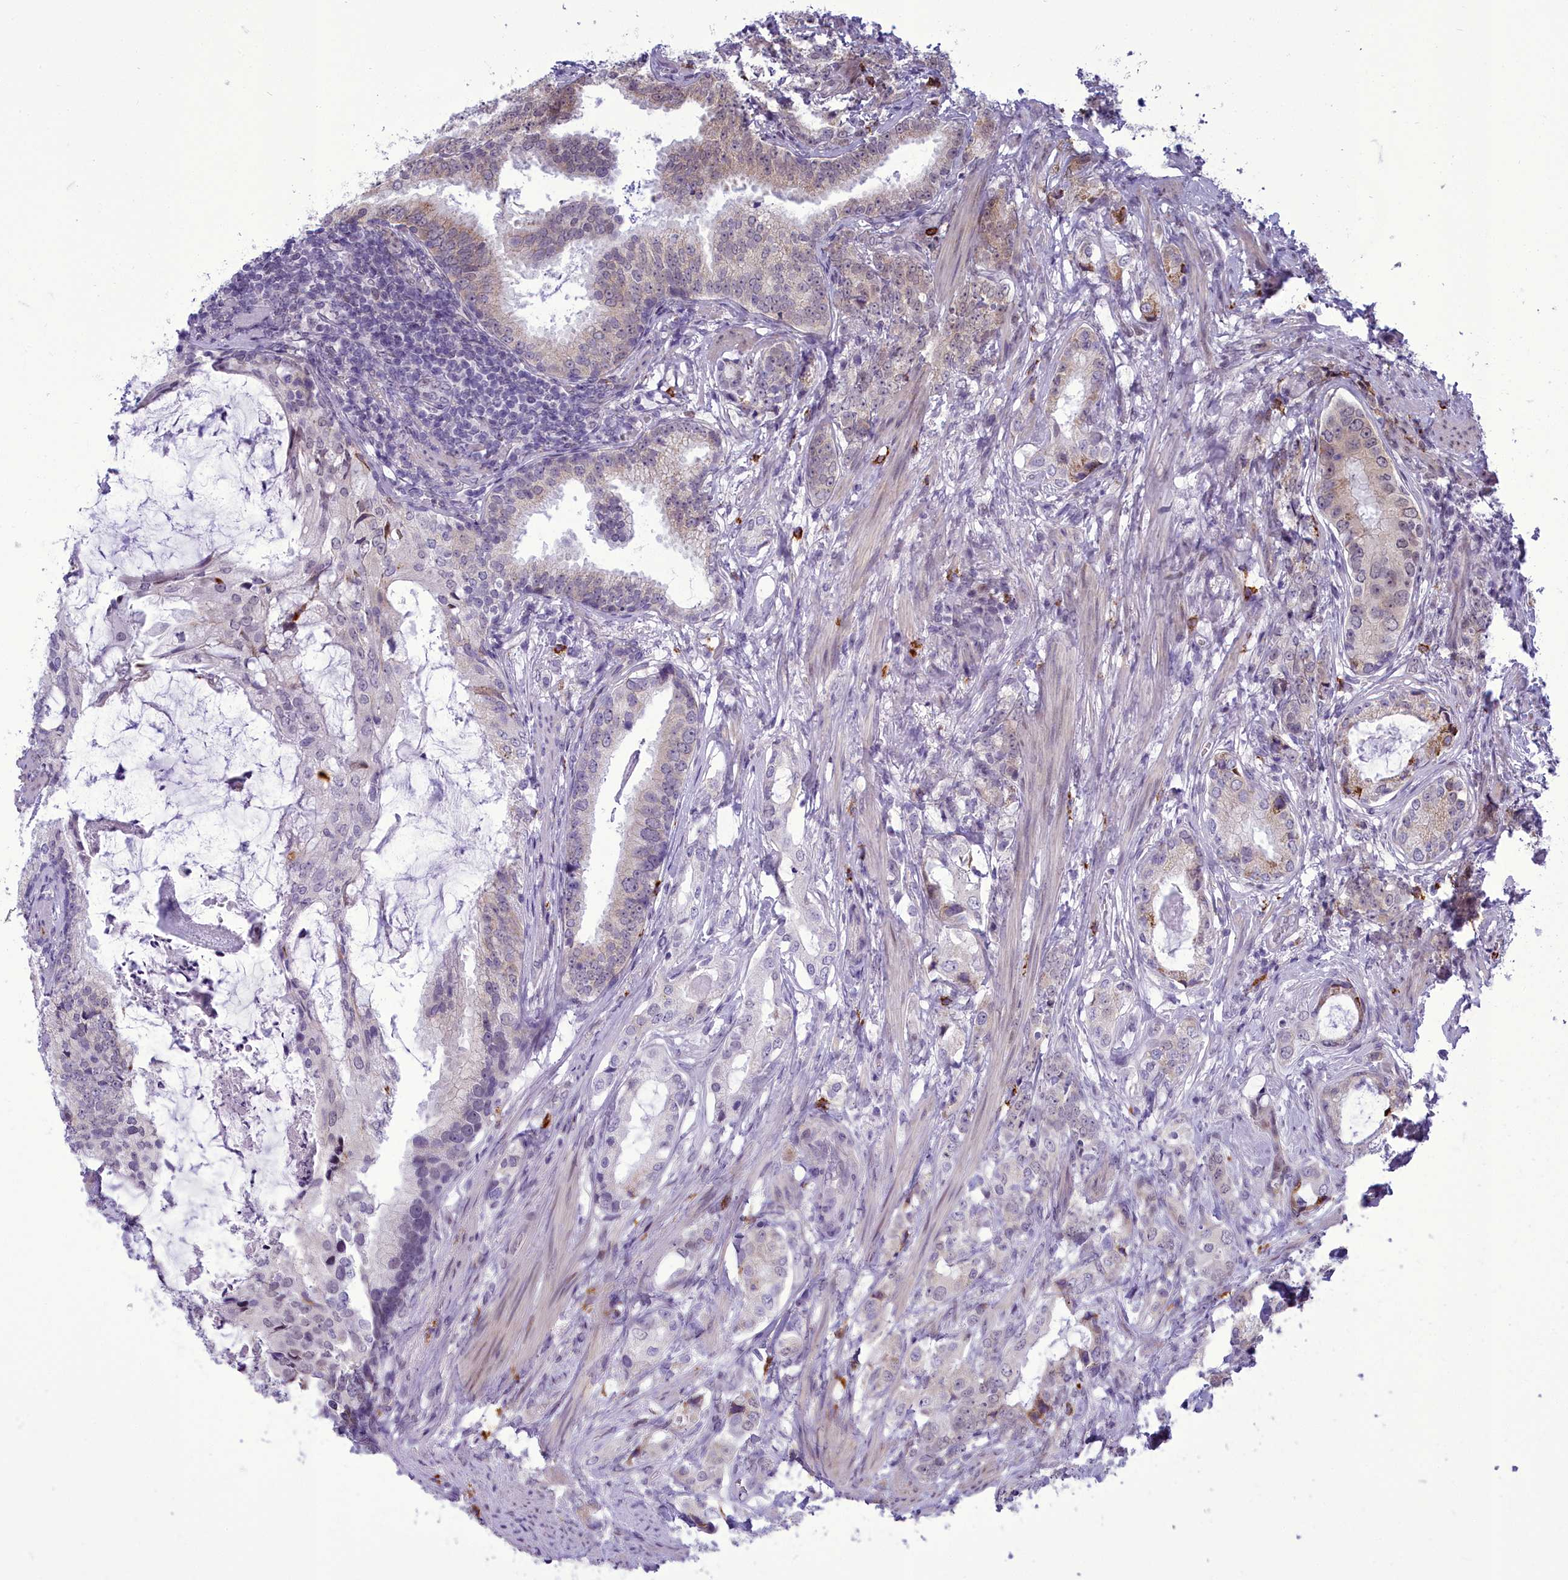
{"staining": {"intensity": "weak", "quantity": "<25%", "location": "cytoplasmic/membranous,nuclear"}, "tissue": "prostate cancer", "cell_type": "Tumor cells", "image_type": "cancer", "snomed": [{"axis": "morphology", "description": "Adenocarcinoma, Low grade"}, {"axis": "topography", "description": "Prostate"}], "caption": "DAB (3,3'-diaminobenzidine) immunohistochemical staining of human low-grade adenocarcinoma (prostate) displays no significant expression in tumor cells.", "gene": "CEACAM19", "patient": {"sex": "male", "age": 71}}